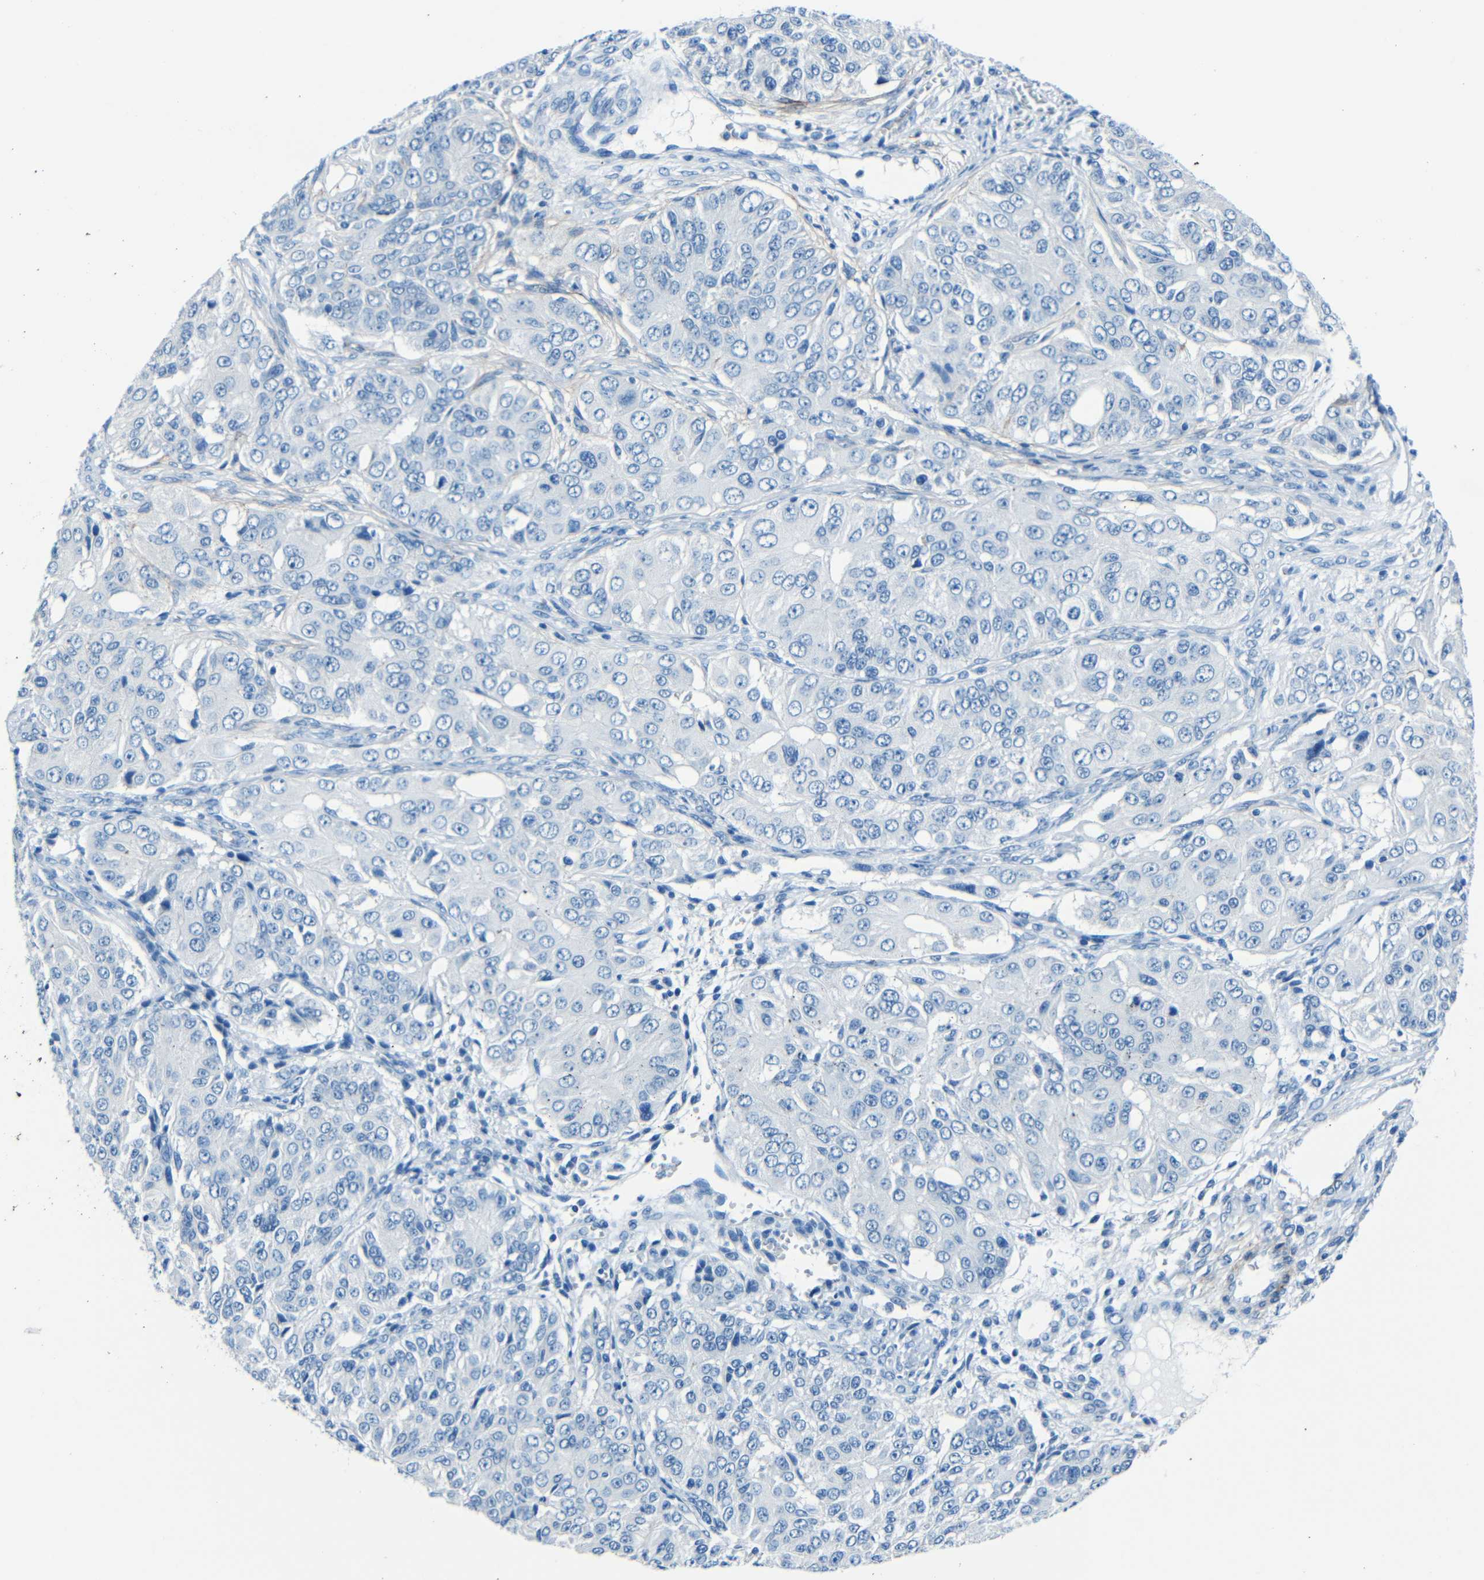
{"staining": {"intensity": "negative", "quantity": "none", "location": "none"}, "tissue": "ovarian cancer", "cell_type": "Tumor cells", "image_type": "cancer", "snomed": [{"axis": "morphology", "description": "Carcinoma, endometroid"}, {"axis": "topography", "description": "Ovary"}], "caption": "A photomicrograph of human ovarian cancer is negative for staining in tumor cells.", "gene": "FBN2", "patient": {"sex": "female", "age": 51}}